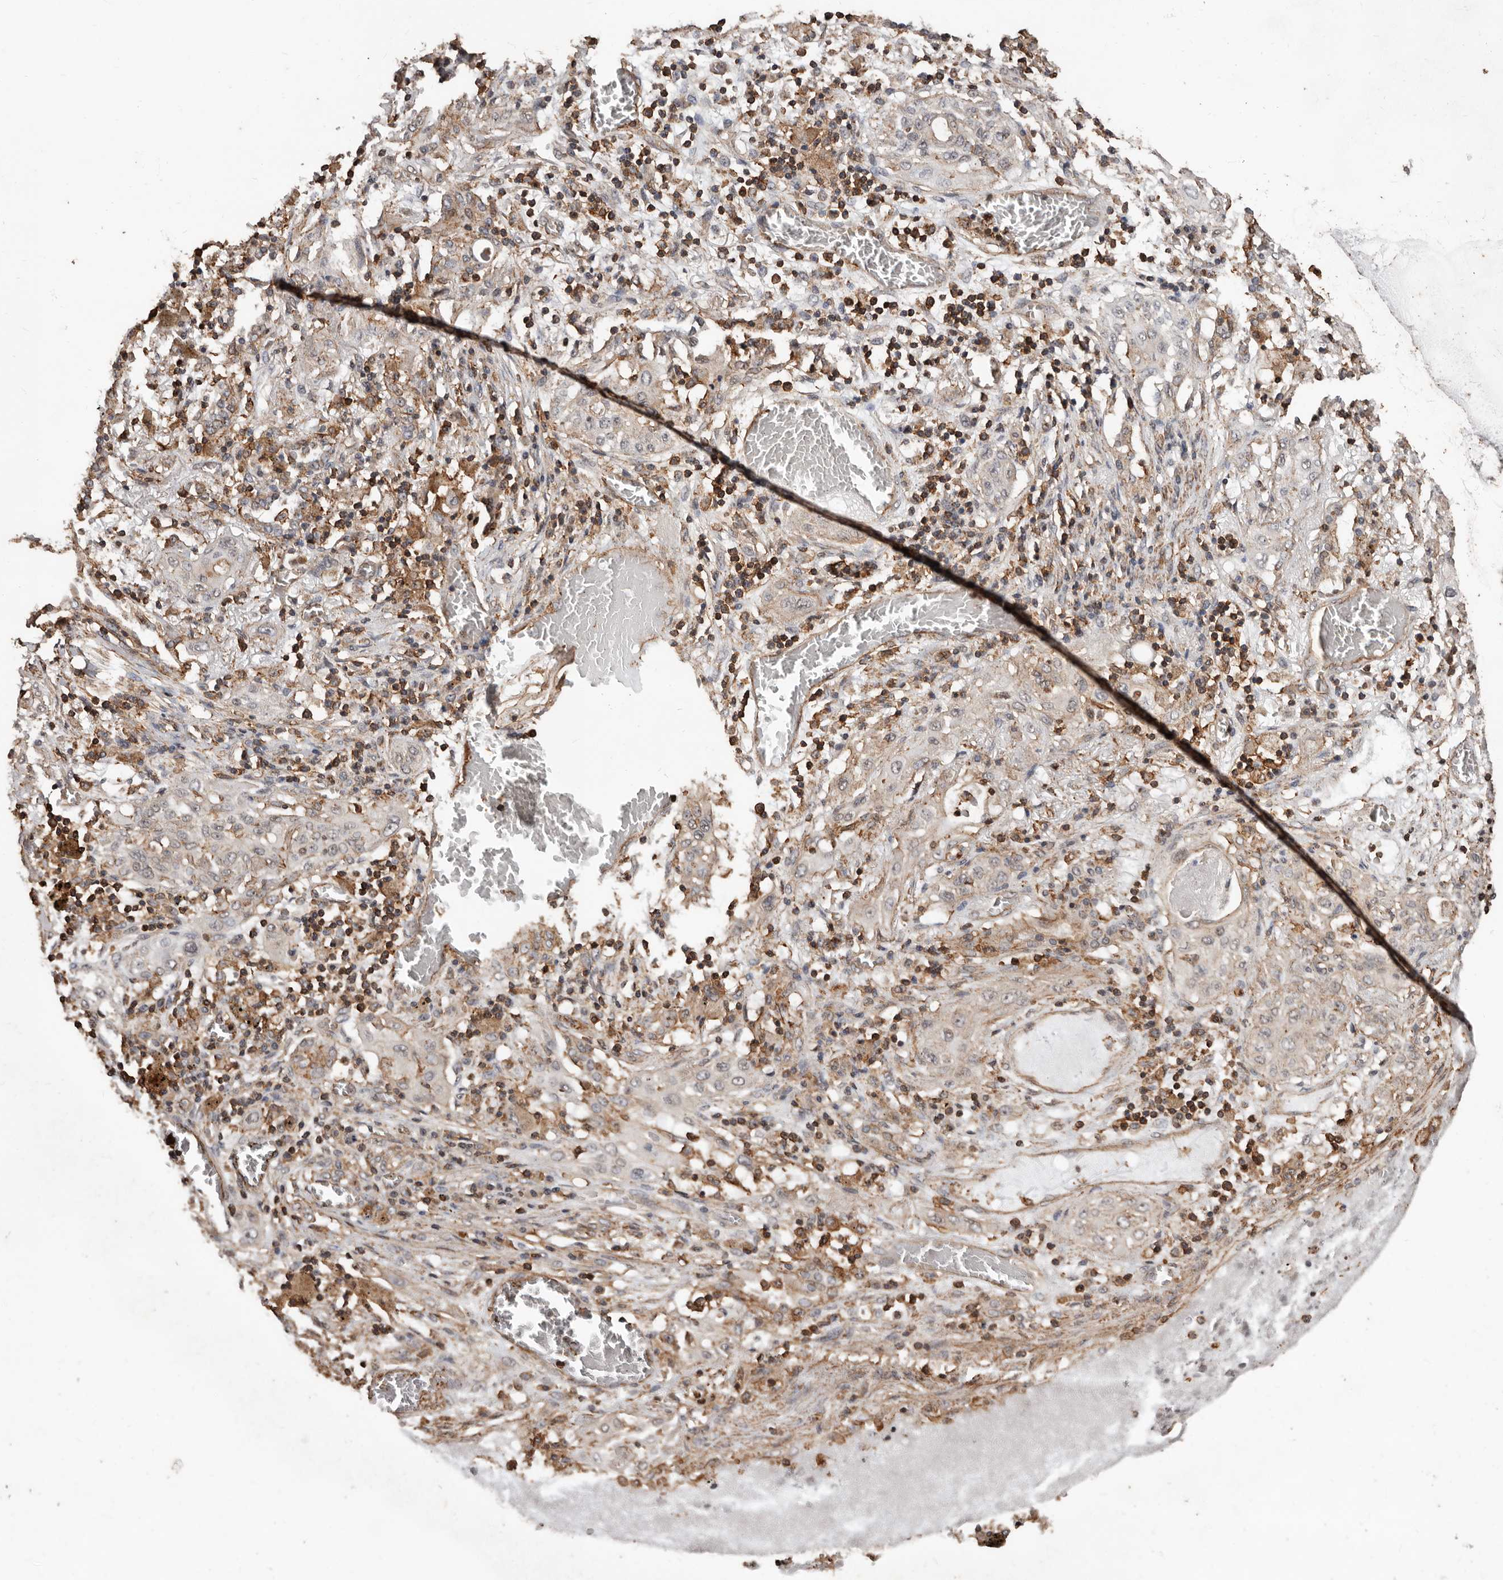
{"staining": {"intensity": "negative", "quantity": "none", "location": "none"}, "tissue": "lung cancer", "cell_type": "Tumor cells", "image_type": "cancer", "snomed": [{"axis": "morphology", "description": "Squamous cell carcinoma, NOS"}, {"axis": "topography", "description": "Lung"}], "caption": "Micrograph shows no significant protein positivity in tumor cells of lung squamous cell carcinoma.", "gene": "GSK3A", "patient": {"sex": "female", "age": 47}}